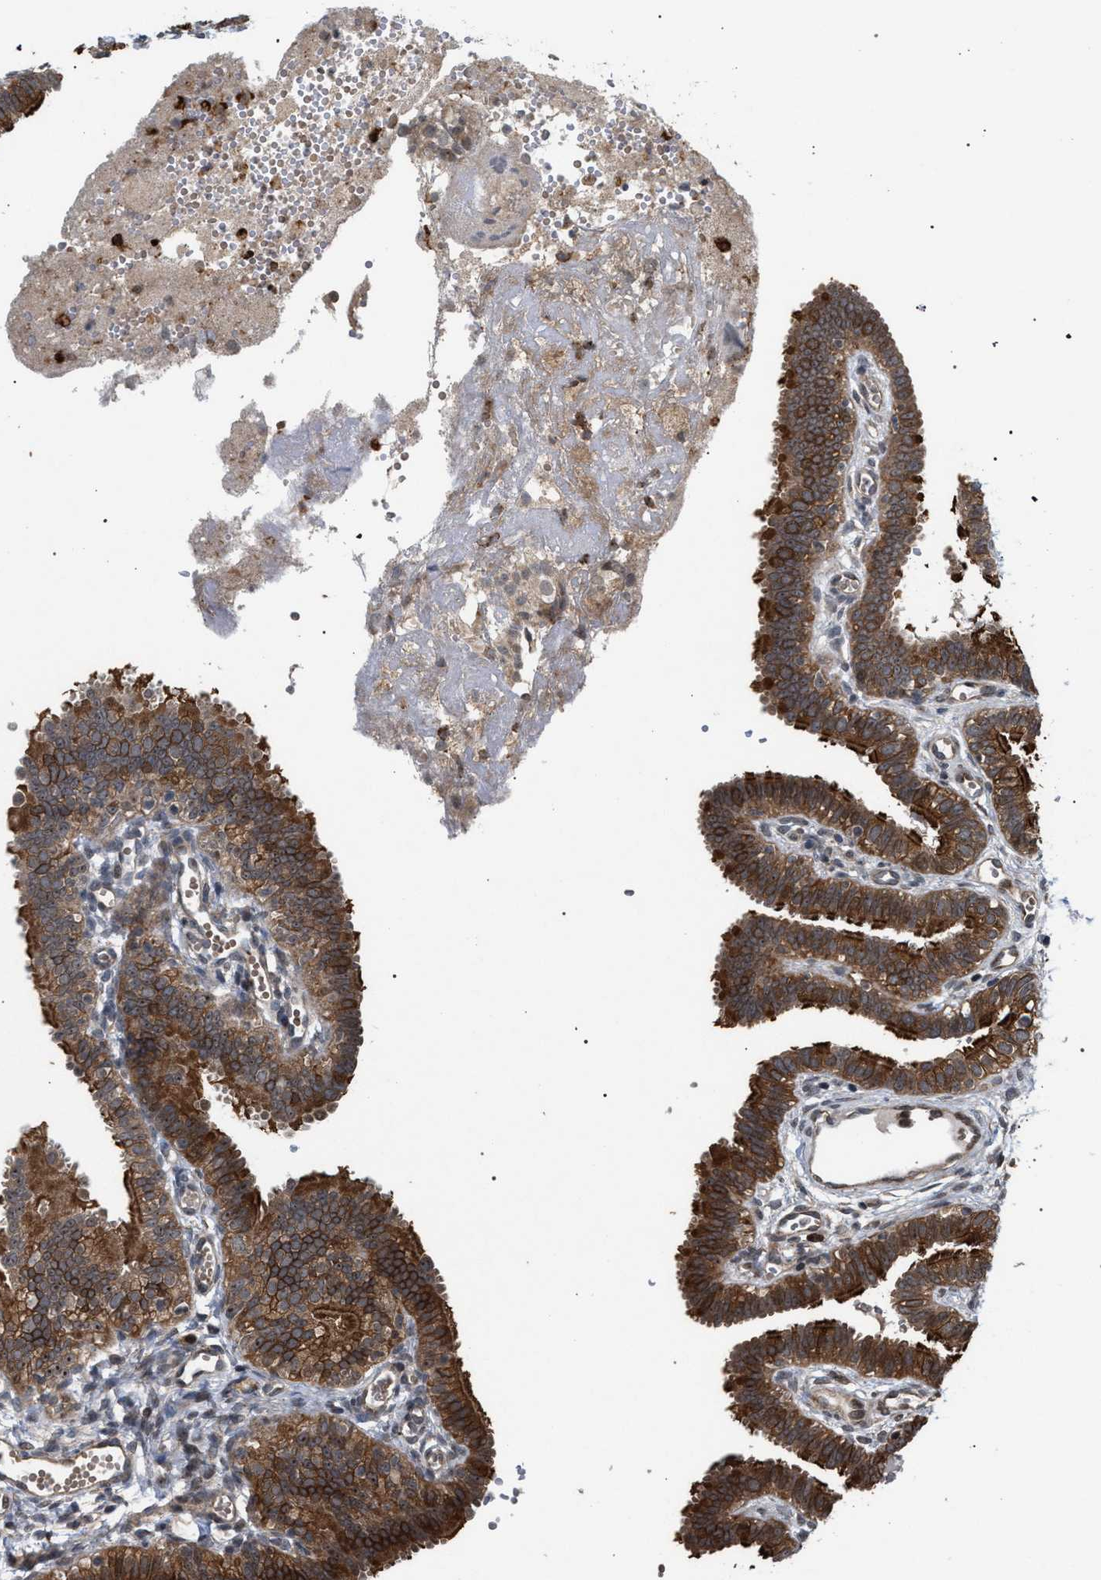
{"staining": {"intensity": "strong", "quantity": ">75%", "location": "cytoplasmic/membranous"}, "tissue": "fallopian tube", "cell_type": "Glandular cells", "image_type": "normal", "snomed": [{"axis": "morphology", "description": "Normal tissue, NOS"}, {"axis": "topography", "description": "Fallopian tube"}, {"axis": "topography", "description": "Placenta"}], "caption": "Immunohistochemistry of unremarkable fallopian tube reveals high levels of strong cytoplasmic/membranous staining in about >75% of glandular cells.", "gene": "IRAK4", "patient": {"sex": "female", "age": 34}}